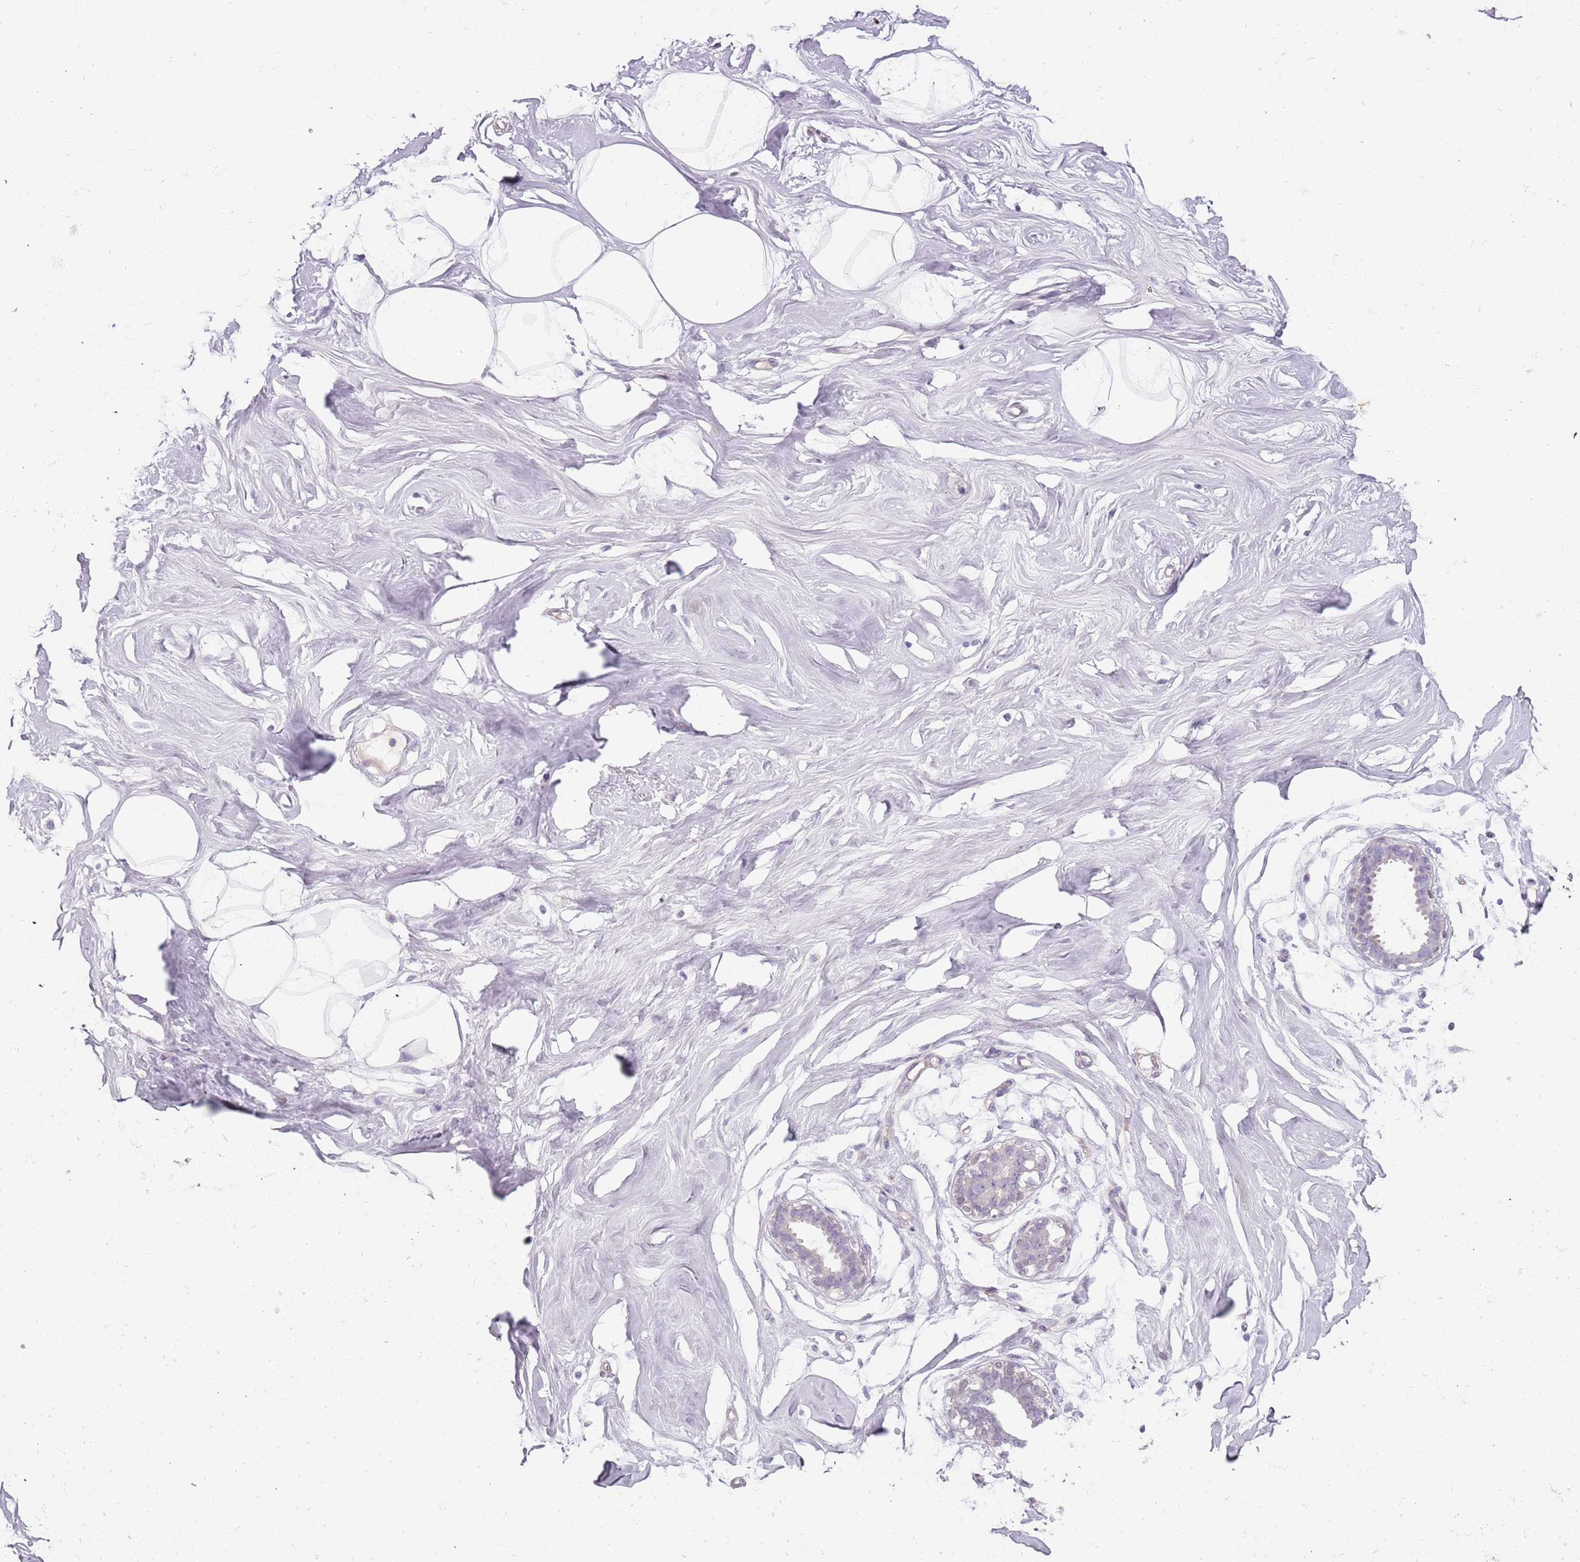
{"staining": {"intensity": "negative", "quantity": "none", "location": "none"}, "tissue": "breast", "cell_type": "Adipocytes", "image_type": "normal", "snomed": [{"axis": "morphology", "description": "Normal tissue, NOS"}, {"axis": "morphology", "description": "Adenoma, NOS"}, {"axis": "topography", "description": "Breast"}], "caption": "Breast stained for a protein using immunohistochemistry (IHC) displays no expression adipocytes.", "gene": "RFX2", "patient": {"sex": "female", "age": 23}}